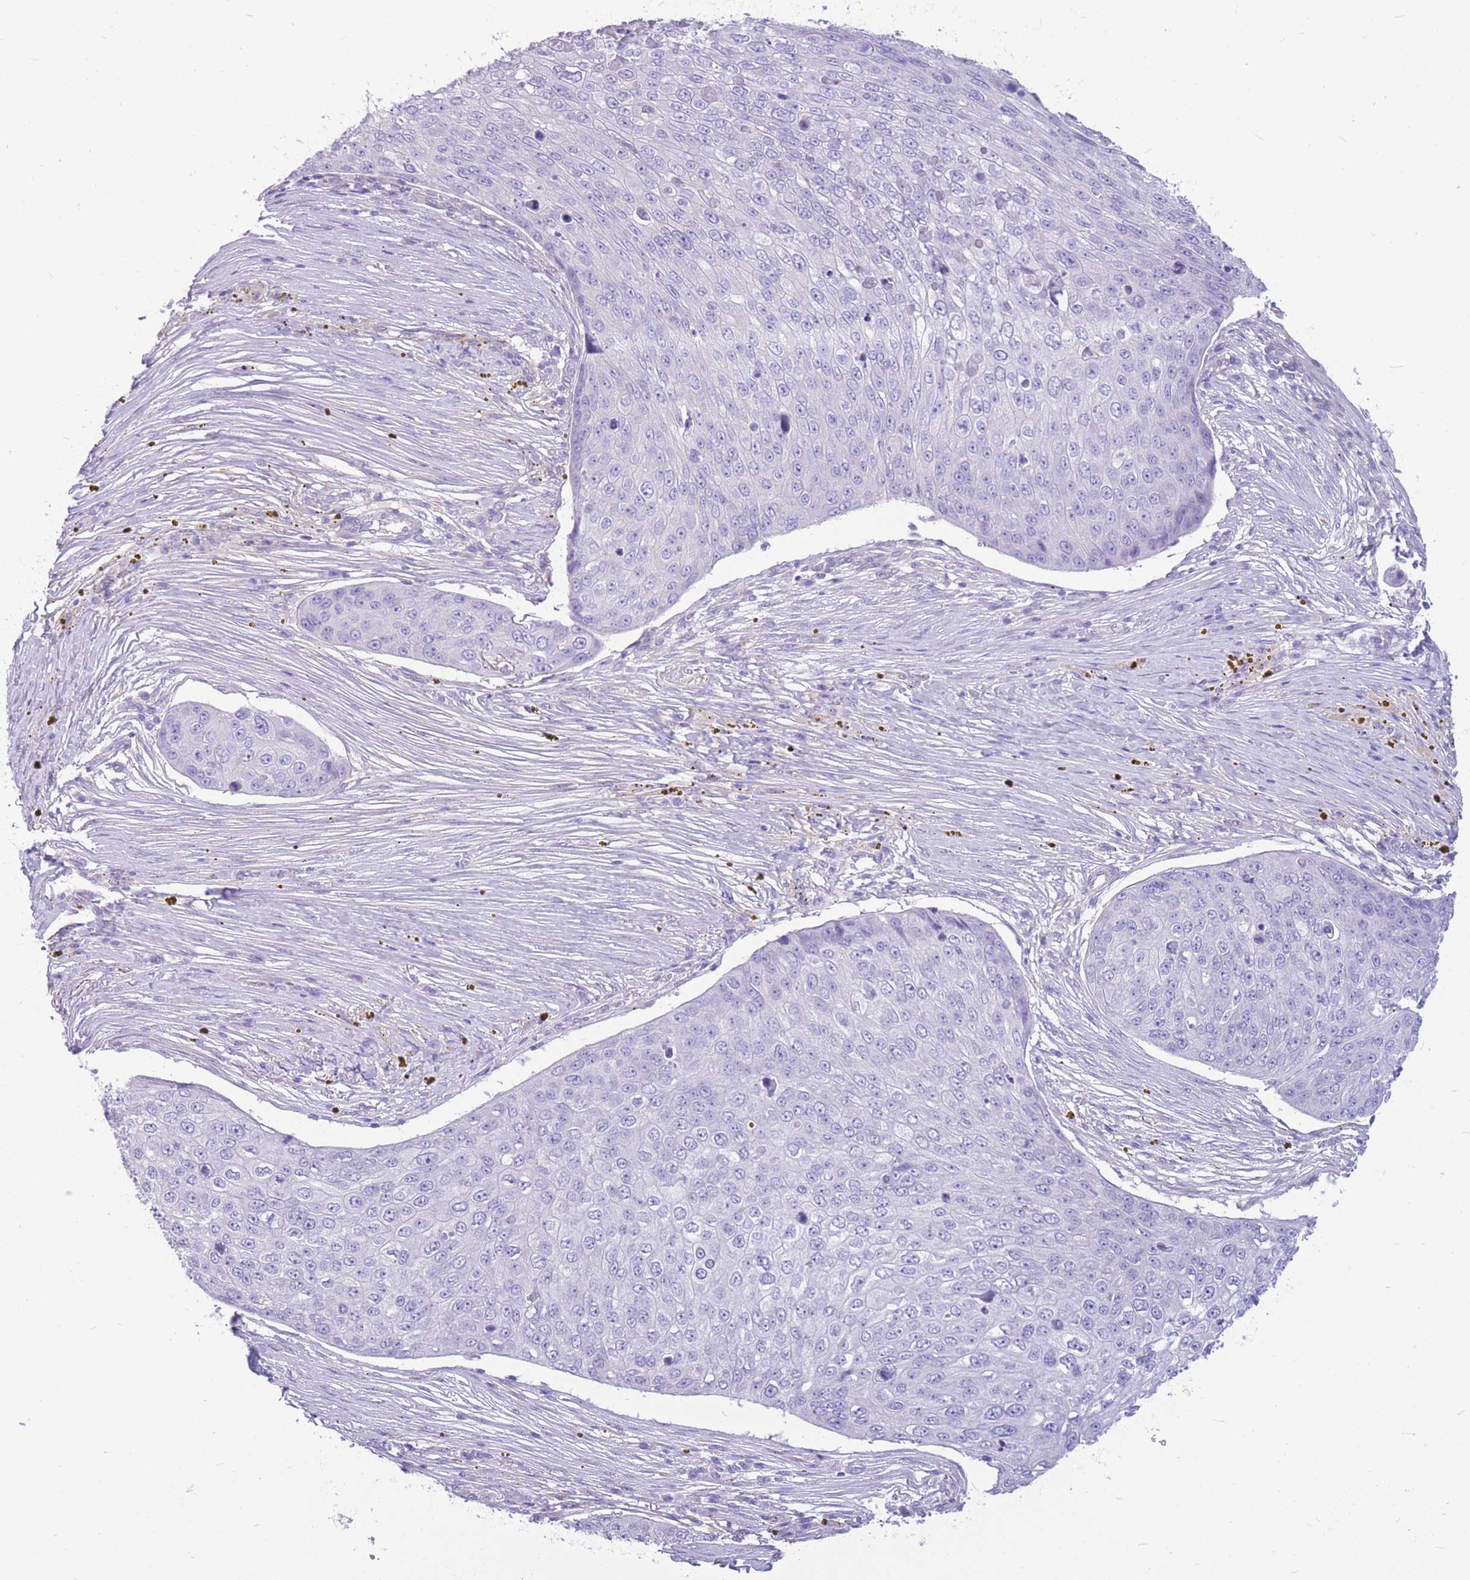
{"staining": {"intensity": "negative", "quantity": "none", "location": "none"}, "tissue": "skin cancer", "cell_type": "Tumor cells", "image_type": "cancer", "snomed": [{"axis": "morphology", "description": "Squamous cell carcinoma, NOS"}, {"axis": "topography", "description": "Skin"}], "caption": "Tumor cells are negative for brown protein staining in skin cancer. Nuclei are stained in blue.", "gene": "ZNF311", "patient": {"sex": "male", "age": 71}}